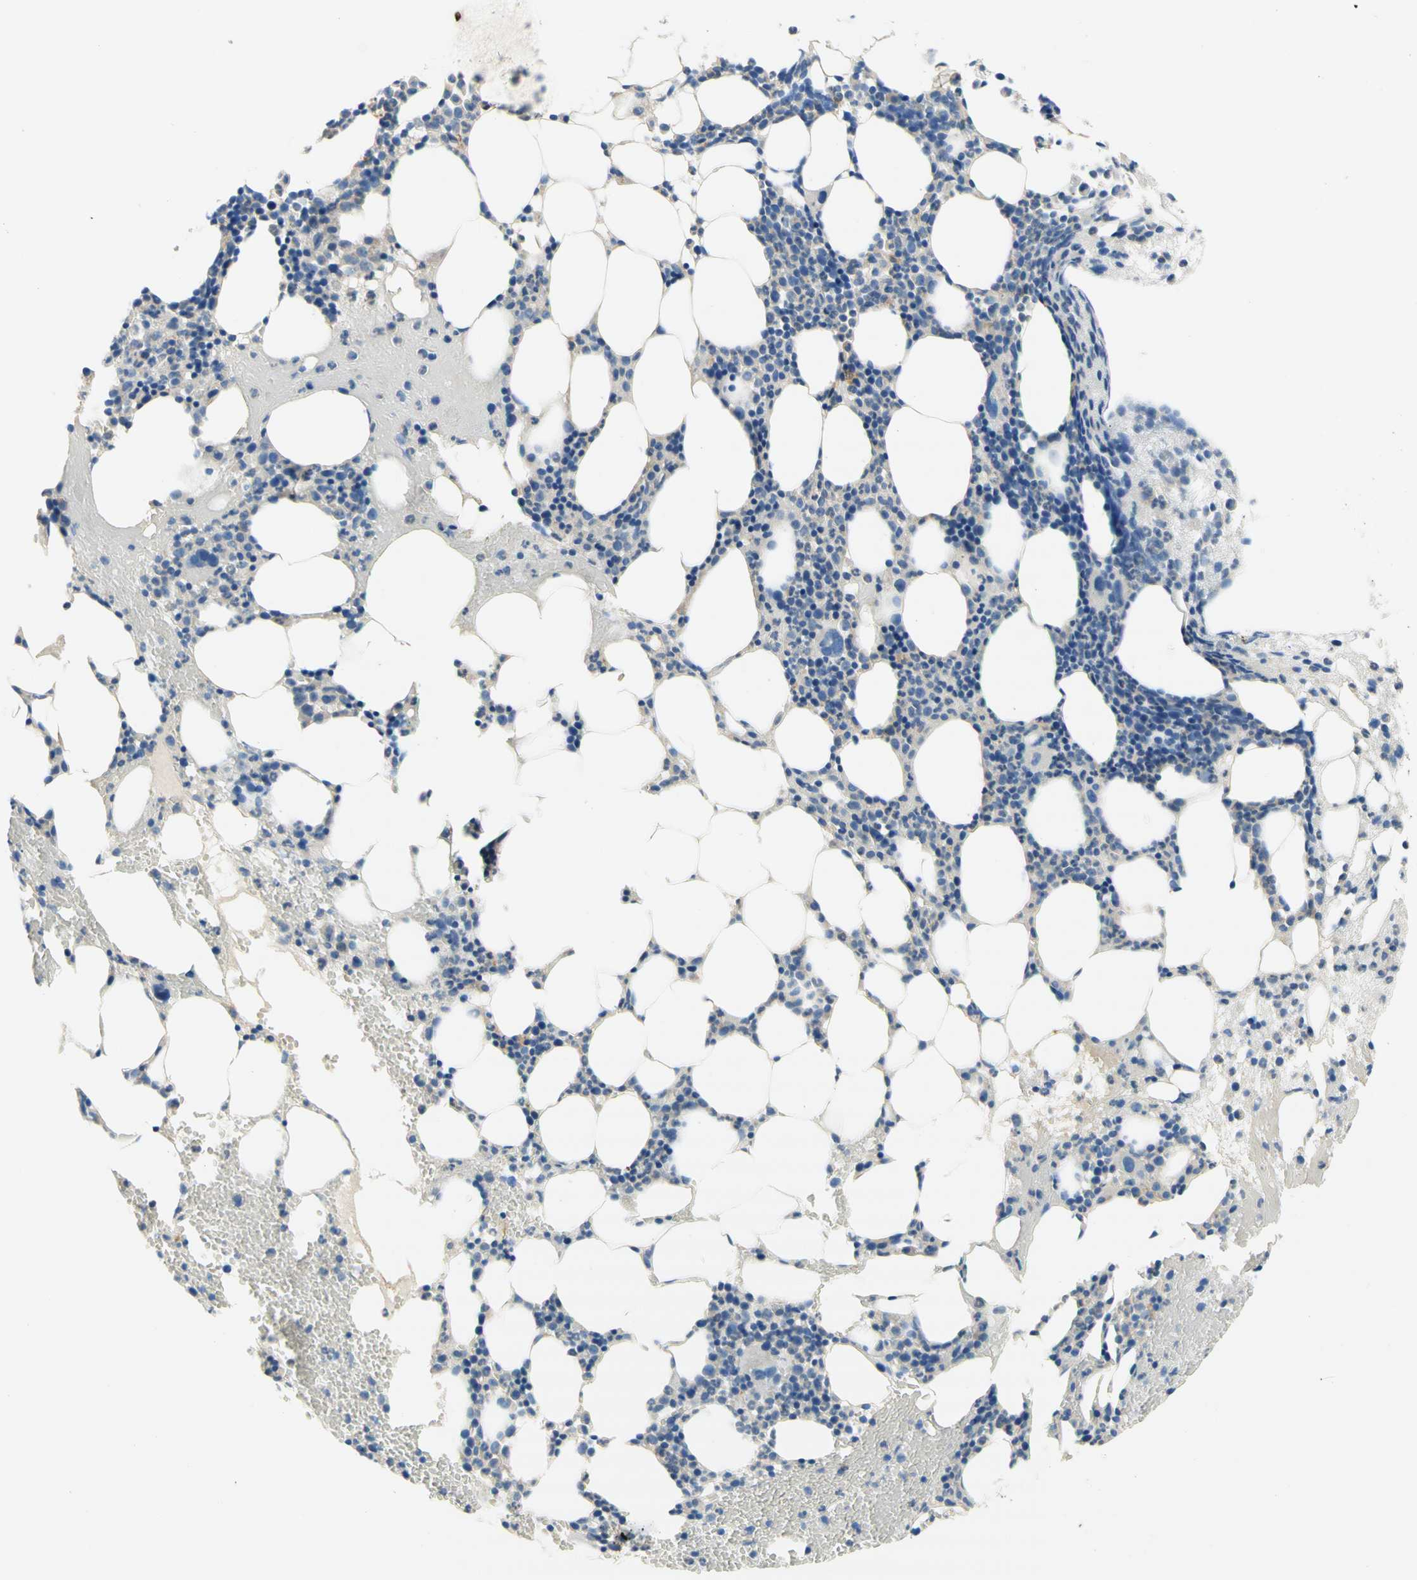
{"staining": {"intensity": "moderate", "quantity": "25%-75%", "location": "cytoplasmic/membranous"}, "tissue": "bone marrow", "cell_type": "Hematopoietic cells", "image_type": "normal", "snomed": [{"axis": "morphology", "description": "Normal tissue, NOS"}, {"axis": "morphology", "description": "Inflammation, NOS"}, {"axis": "topography", "description": "Bone marrow"}], "caption": "Hematopoietic cells exhibit medium levels of moderate cytoplasmic/membranous staining in approximately 25%-75% of cells in unremarkable bone marrow.", "gene": "F3", "patient": {"sex": "female", "age": 79}}